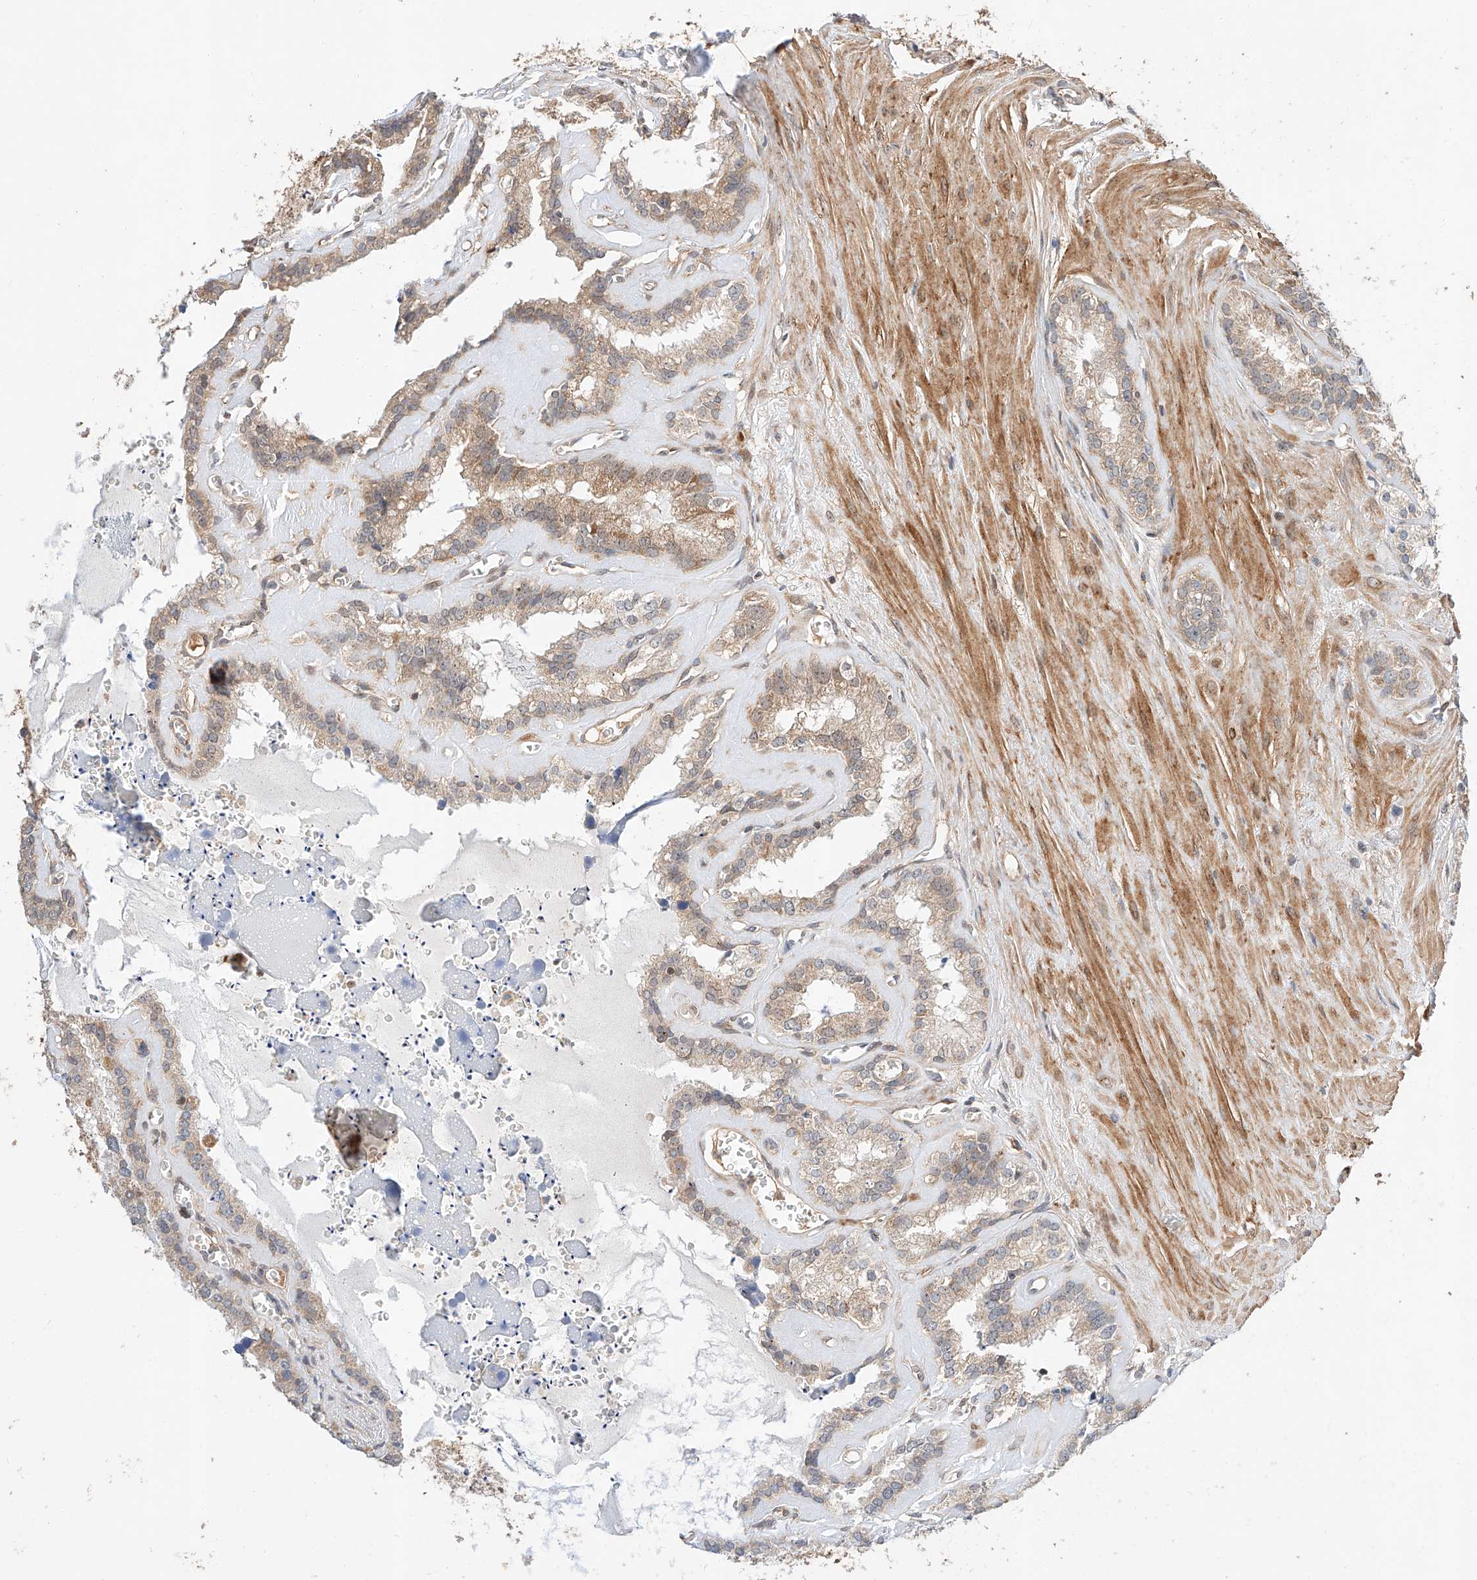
{"staining": {"intensity": "moderate", "quantity": "25%-75%", "location": "cytoplasmic/membranous"}, "tissue": "seminal vesicle", "cell_type": "Glandular cells", "image_type": "normal", "snomed": [{"axis": "morphology", "description": "Normal tissue, NOS"}, {"axis": "topography", "description": "Prostate"}, {"axis": "topography", "description": "Seminal veicle"}], "caption": "Immunohistochemistry photomicrograph of unremarkable seminal vesicle stained for a protein (brown), which reveals medium levels of moderate cytoplasmic/membranous staining in about 25%-75% of glandular cells.", "gene": "RAB23", "patient": {"sex": "male", "age": 59}}